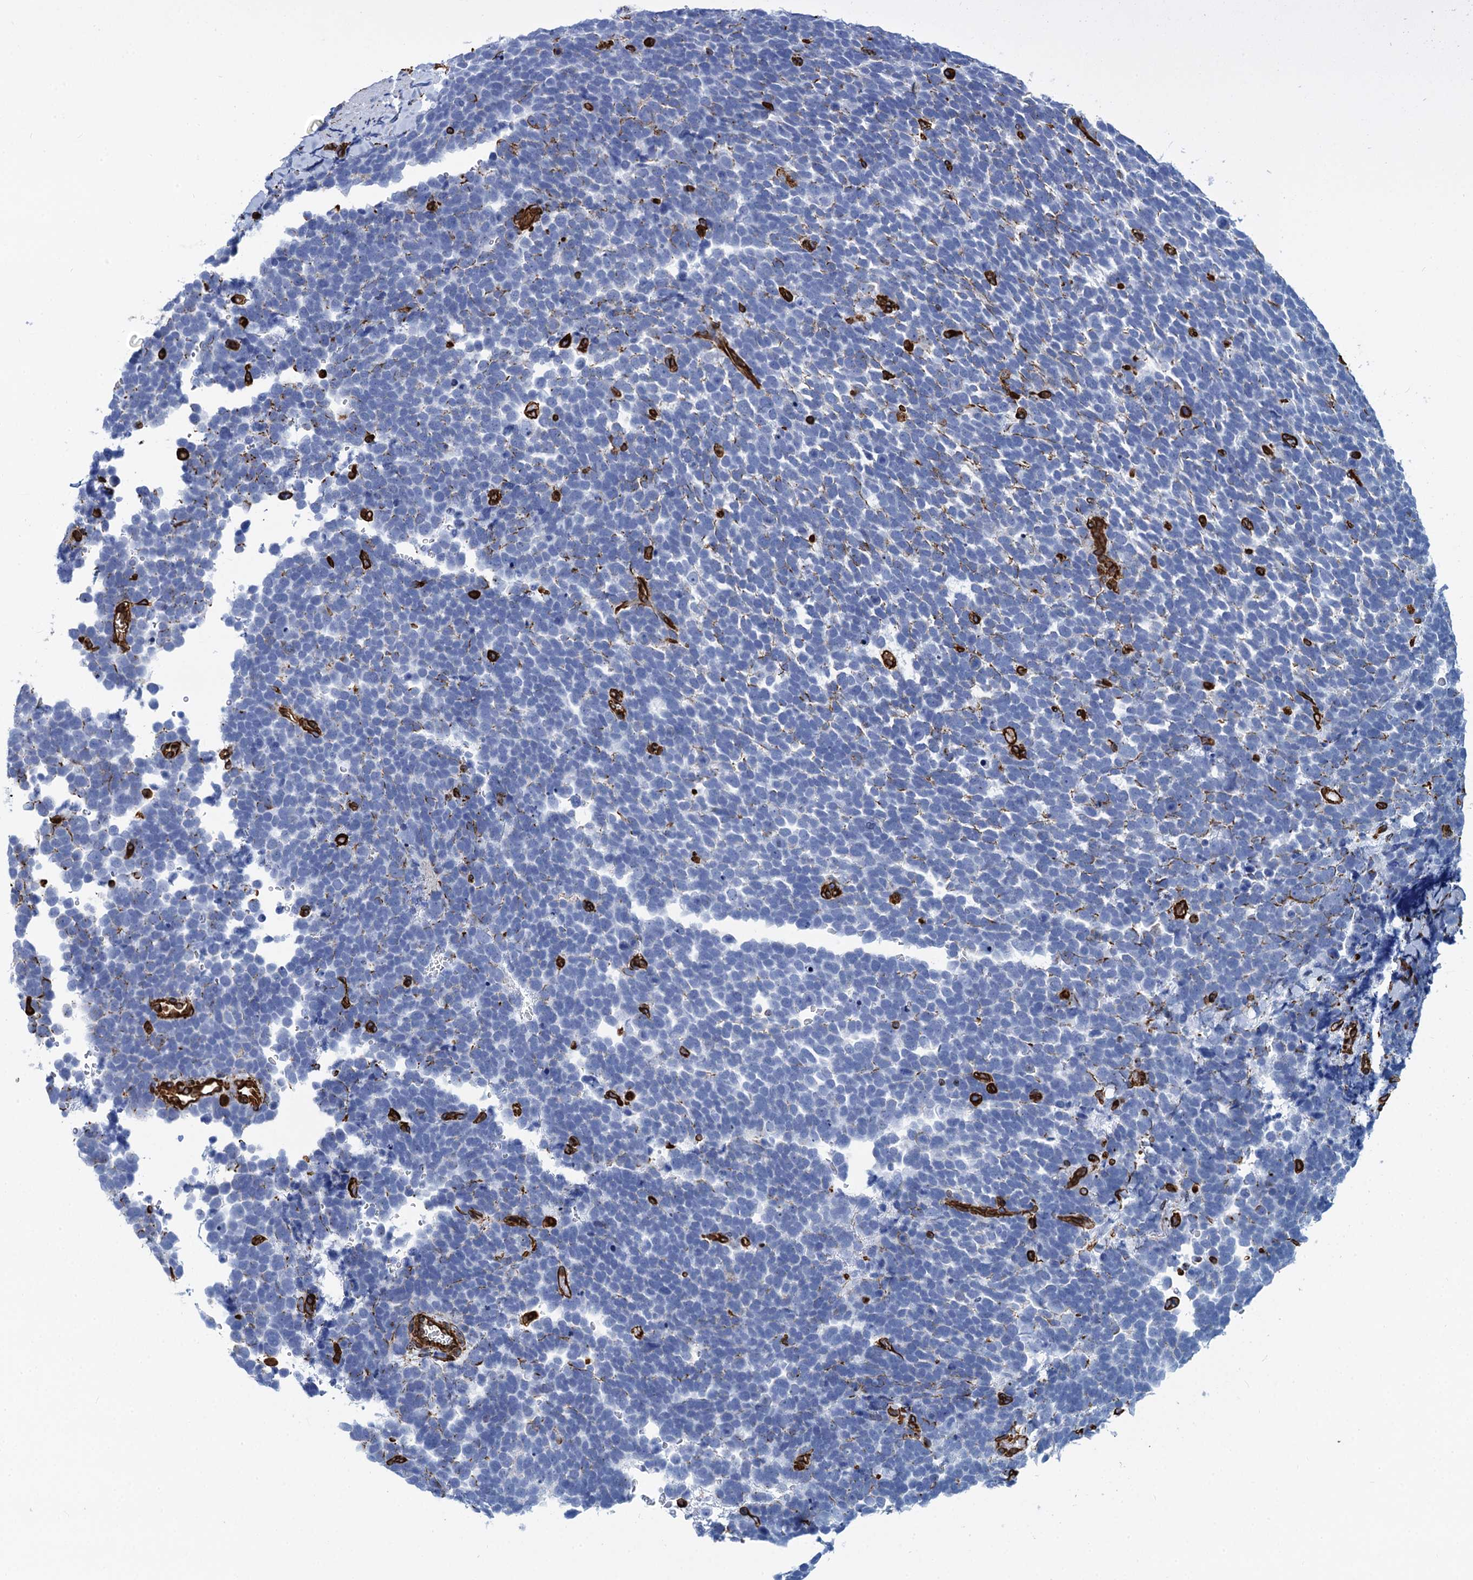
{"staining": {"intensity": "negative", "quantity": "none", "location": "none"}, "tissue": "urothelial cancer", "cell_type": "Tumor cells", "image_type": "cancer", "snomed": [{"axis": "morphology", "description": "Urothelial carcinoma, High grade"}, {"axis": "topography", "description": "Urinary bladder"}], "caption": "Immunohistochemistry micrograph of neoplastic tissue: human urothelial cancer stained with DAB displays no significant protein positivity in tumor cells.", "gene": "PGM2", "patient": {"sex": "female", "age": 82}}